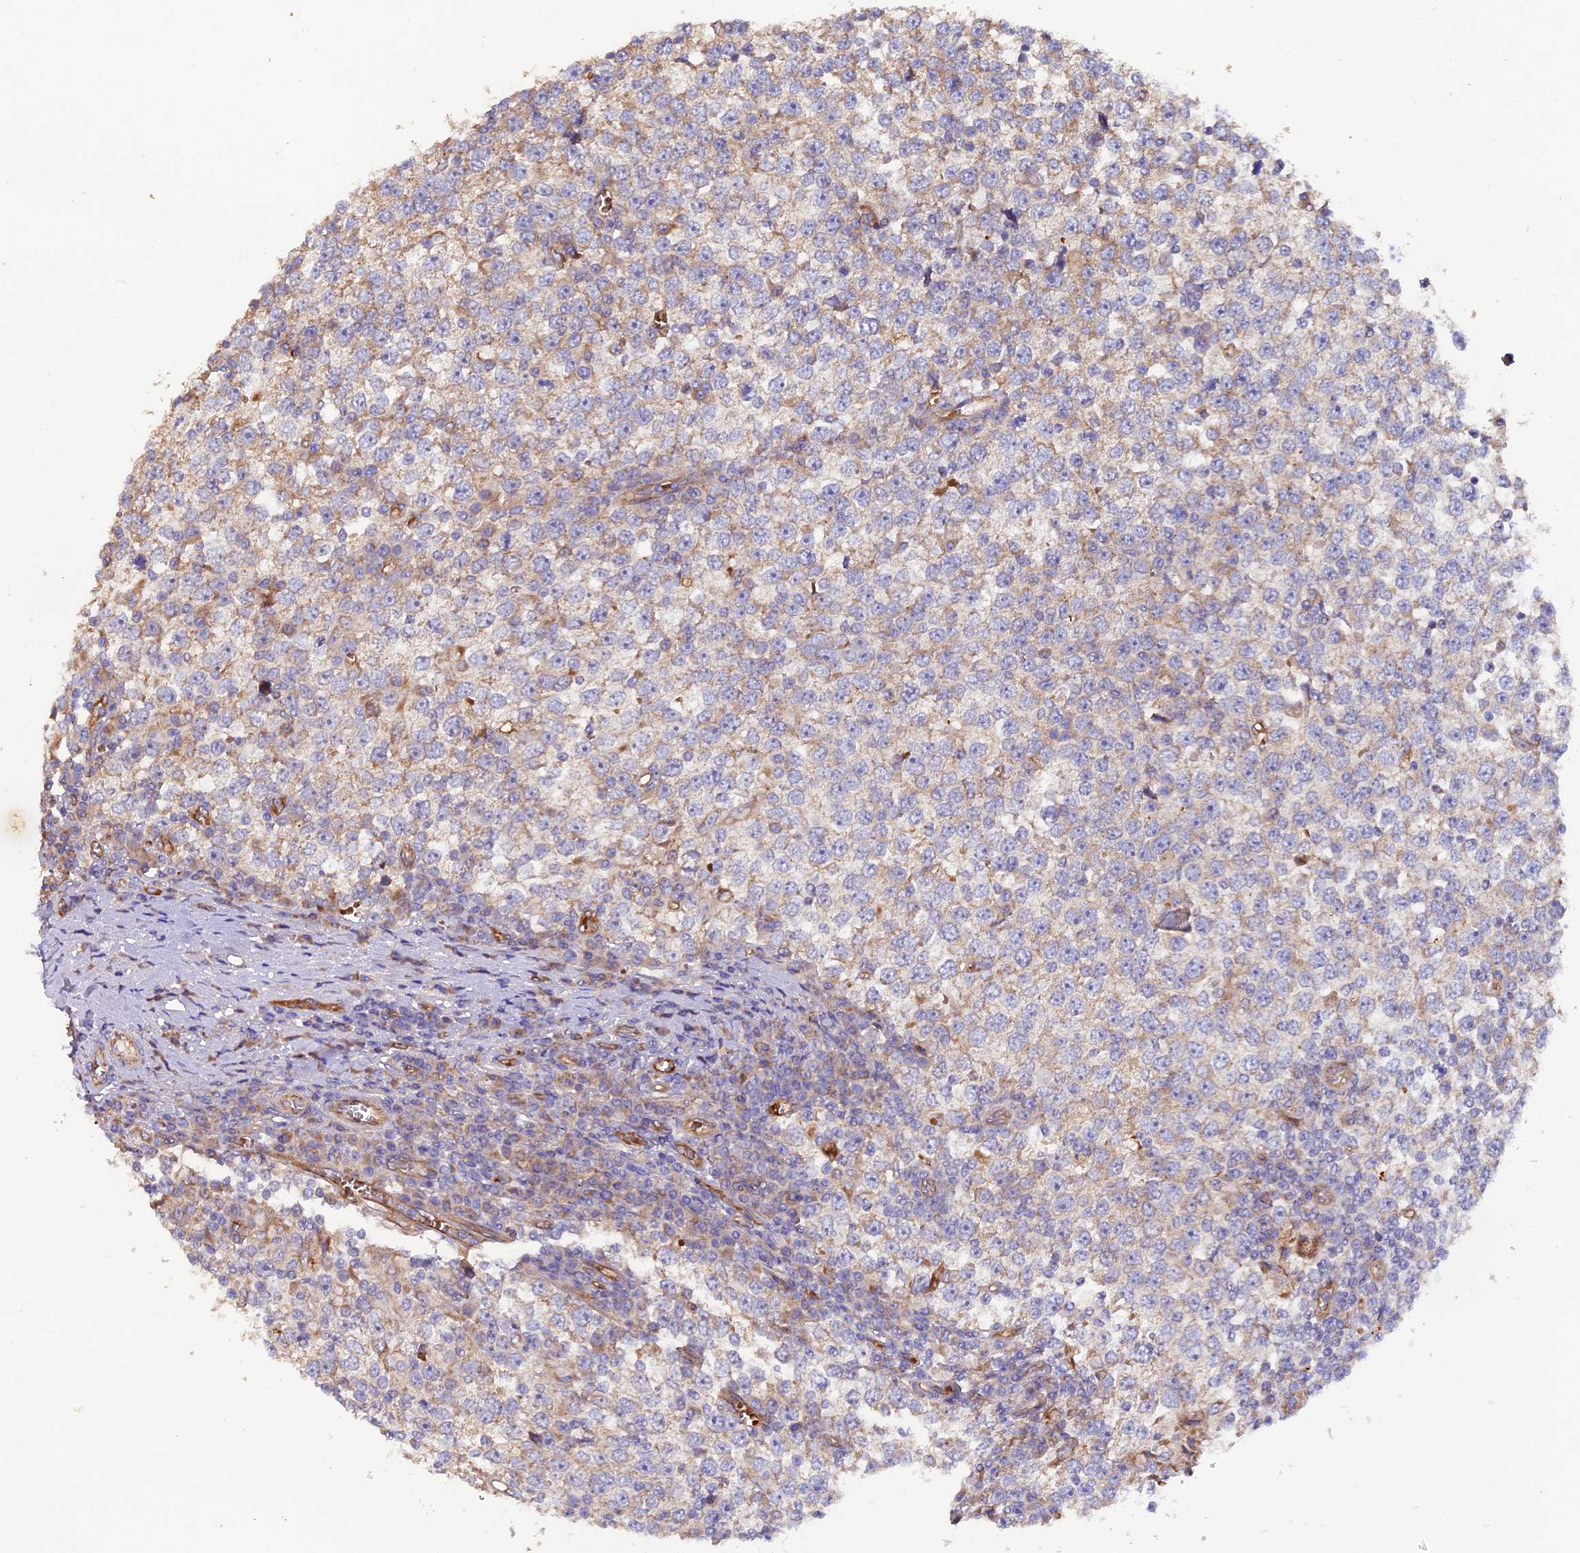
{"staining": {"intensity": "weak", "quantity": "<25%", "location": "cytoplasmic/membranous"}, "tissue": "testis cancer", "cell_type": "Tumor cells", "image_type": "cancer", "snomed": [{"axis": "morphology", "description": "Seminoma, NOS"}, {"axis": "topography", "description": "Testis"}], "caption": "Tumor cells are negative for brown protein staining in testis cancer.", "gene": "DUS3L", "patient": {"sex": "male", "age": 65}}